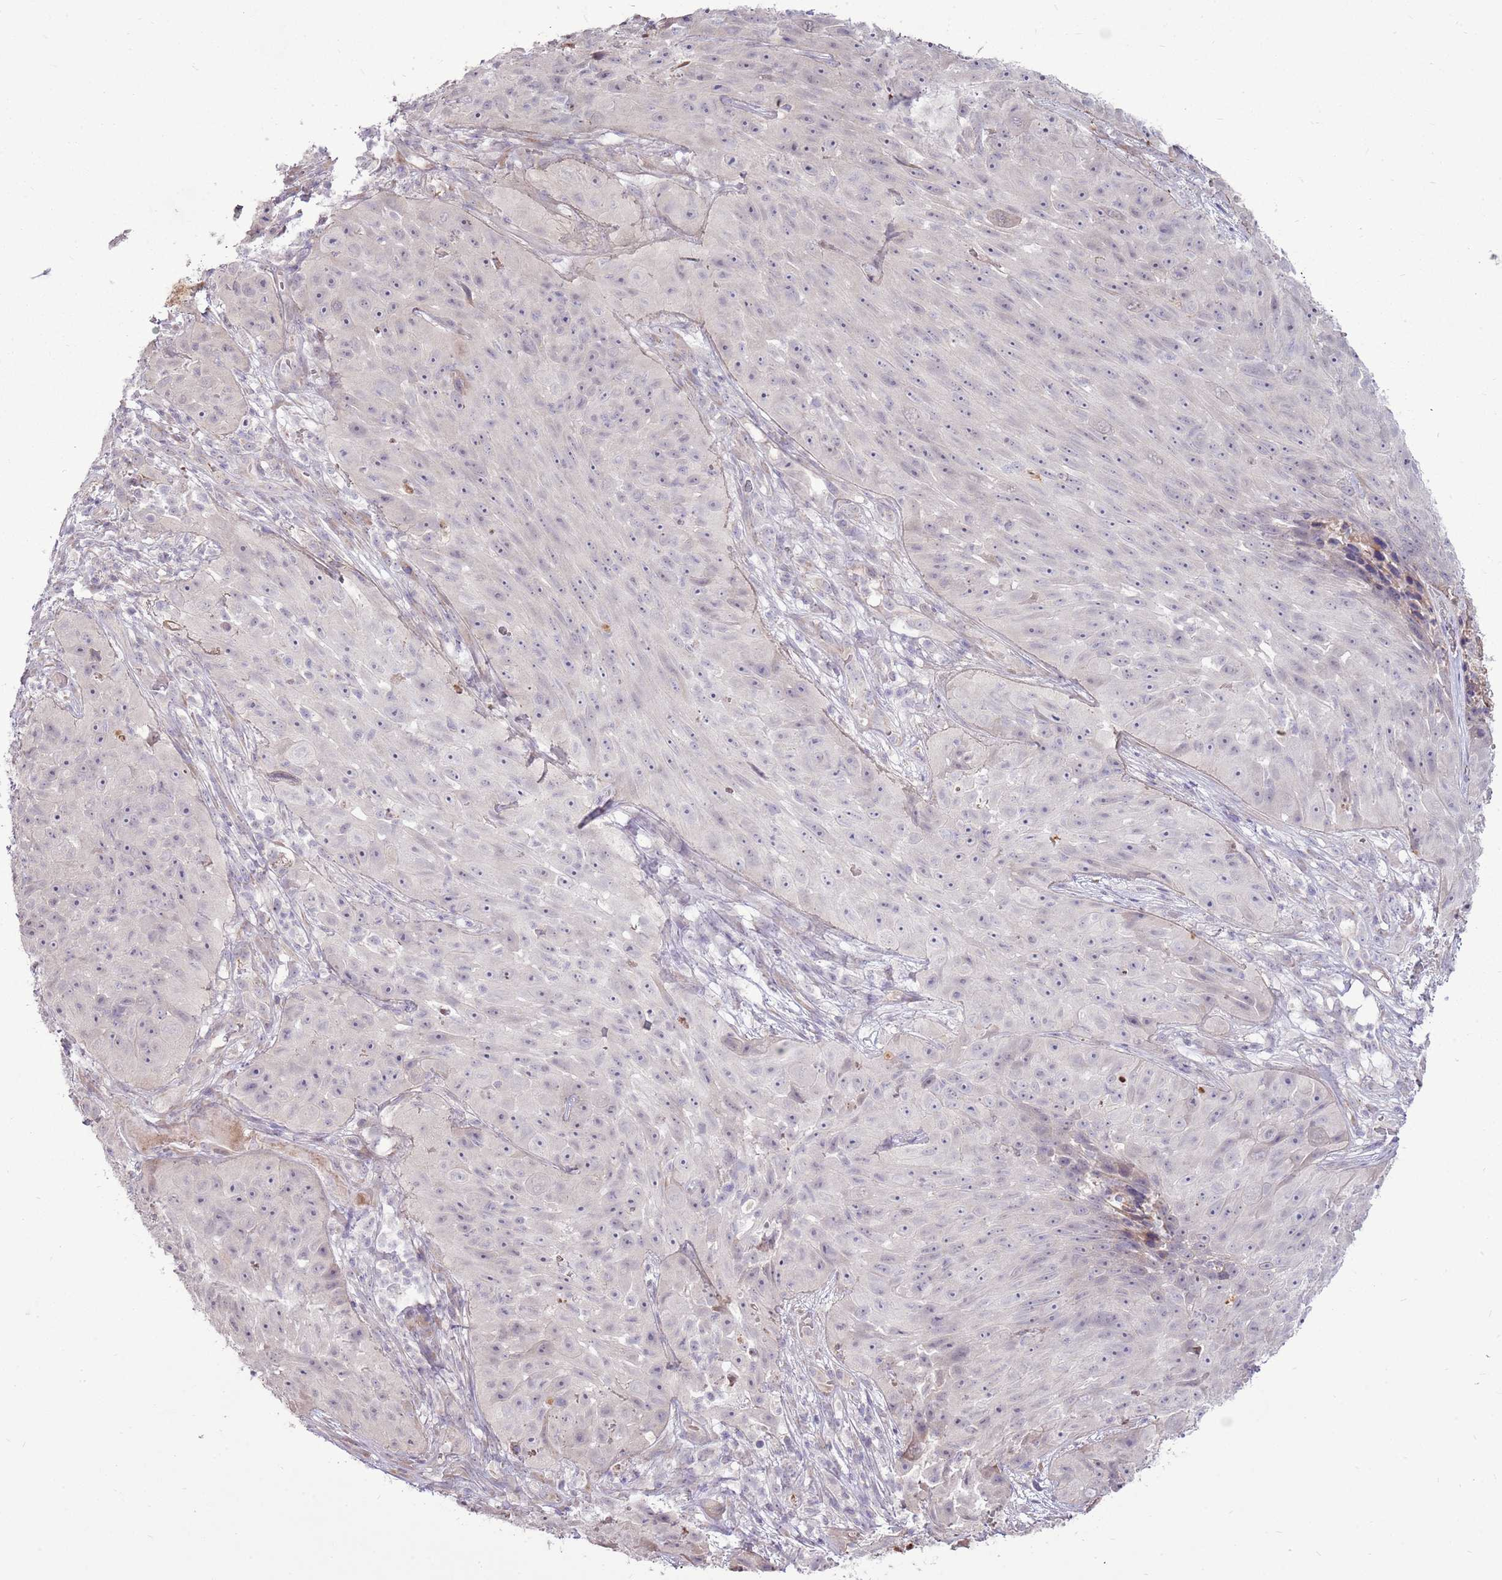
{"staining": {"intensity": "negative", "quantity": "none", "location": "none"}, "tissue": "skin cancer", "cell_type": "Tumor cells", "image_type": "cancer", "snomed": [{"axis": "morphology", "description": "Squamous cell carcinoma, NOS"}, {"axis": "topography", "description": "Skin"}], "caption": "Skin squamous cell carcinoma was stained to show a protein in brown. There is no significant expression in tumor cells.", "gene": "UGGT2", "patient": {"sex": "female", "age": 87}}